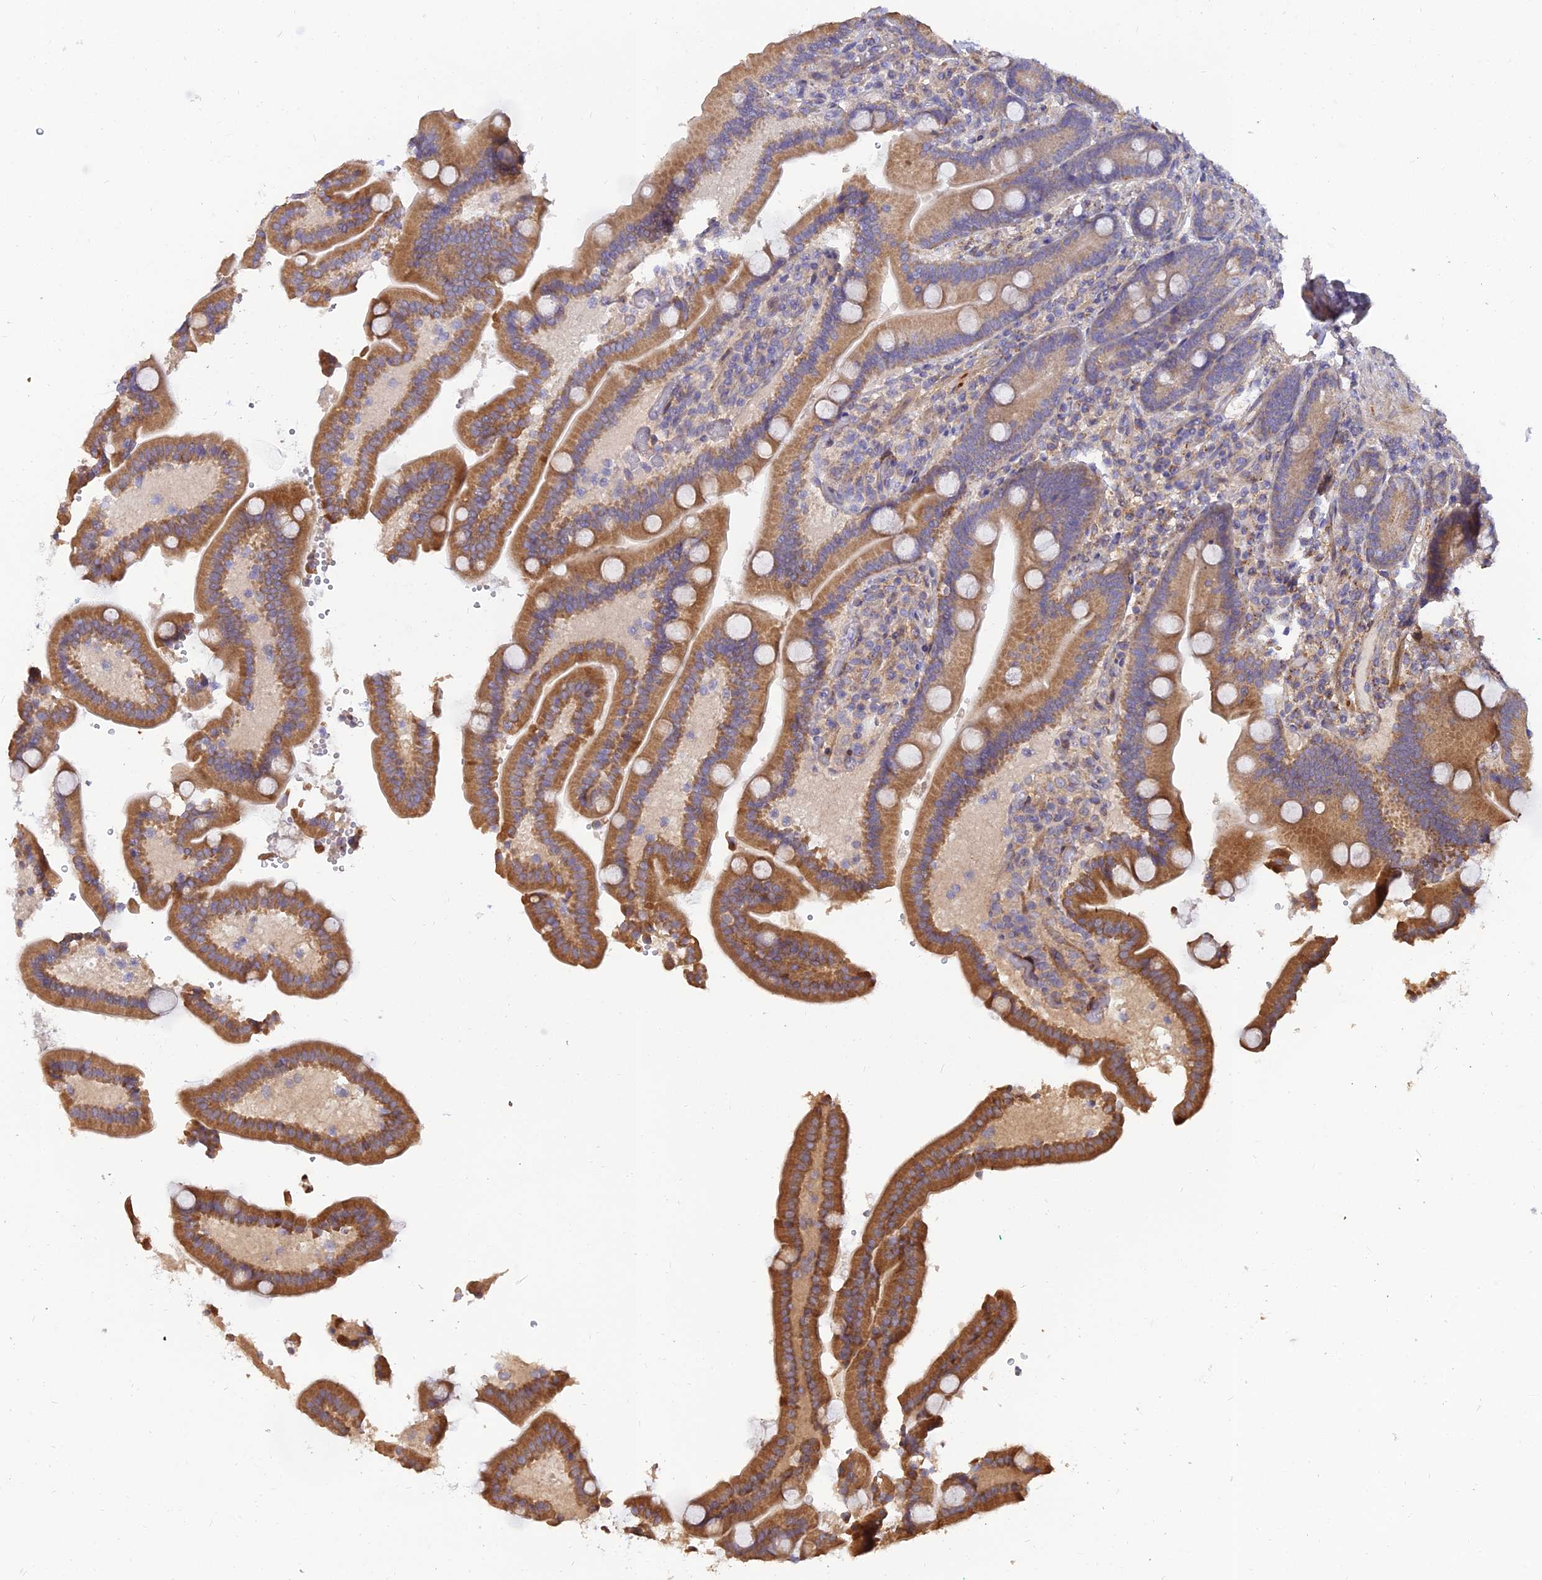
{"staining": {"intensity": "moderate", "quantity": ">75%", "location": "cytoplasmic/membranous"}, "tissue": "duodenum", "cell_type": "Glandular cells", "image_type": "normal", "snomed": [{"axis": "morphology", "description": "Normal tissue, NOS"}, {"axis": "topography", "description": "Duodenum"}], "caption": "Benign duodenum demonstrates moderate cytoplasmic/membranous expression in about >75% of glandular cells, visualized by immunohistochemistry.", "gene": "ARL8A", "patient": {"sex": "female", "age": 62}}